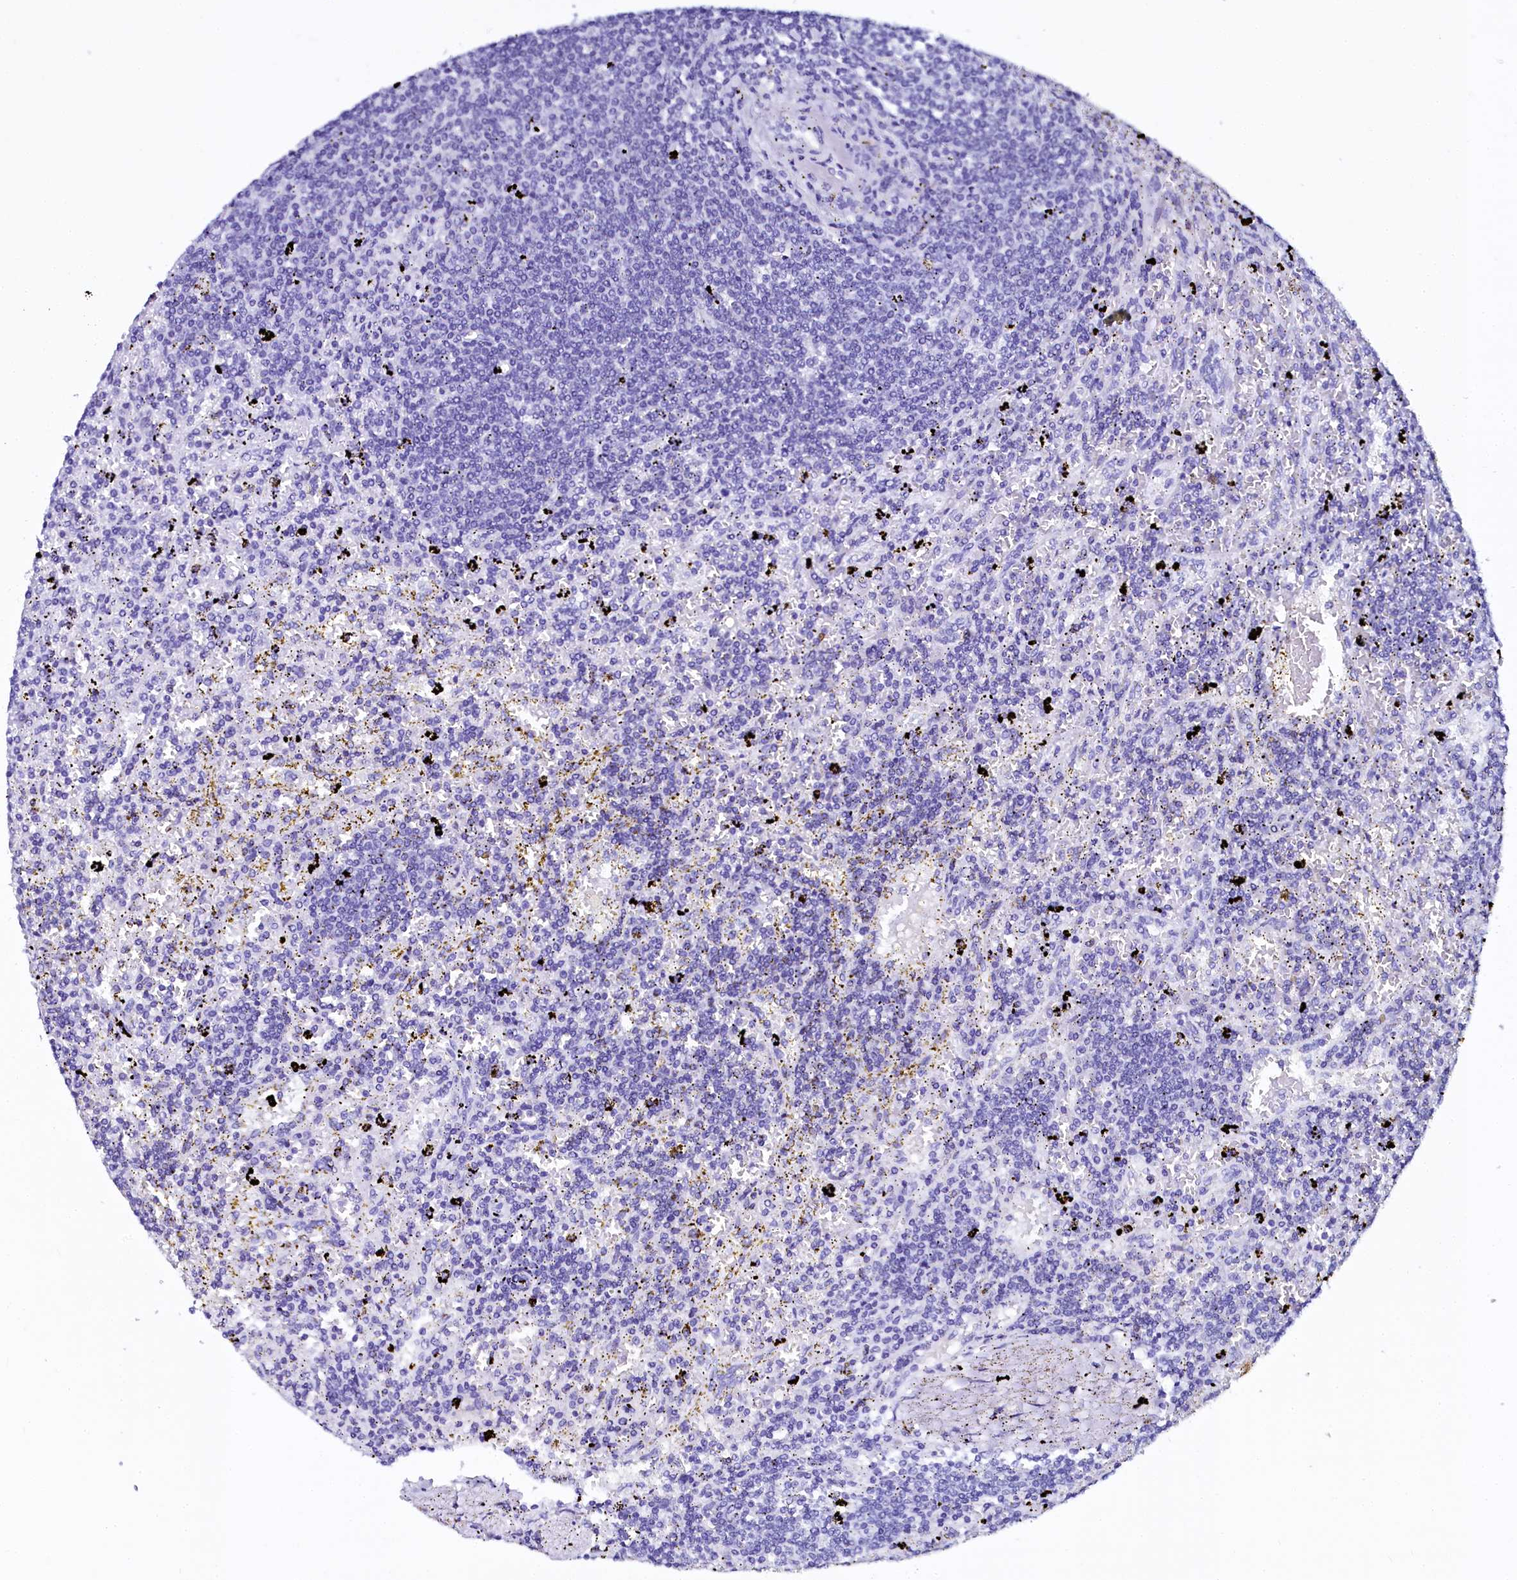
{"staining": {"intensity": "negative", "quantity": "none", "location": "none"}, "tissue": "lymphoma", "cell_type": "Tumor cells", "image_type": "cancer", "snomed": [{"axis": "morphology", "description": "Malignant lymphoma, non-Hodgkin's type, Low grade"}, {"axis": "topography", "description": "Spleen"}], "caption": "Immunohistochemistry micrograph of human low-grade malignant lymphoma, non-Hodgkin's type stained for a protein (brown), which demonstrates no expression in tumor cells.", "gene": "SORD", "patient": {"sex": "male", "age": 76}}